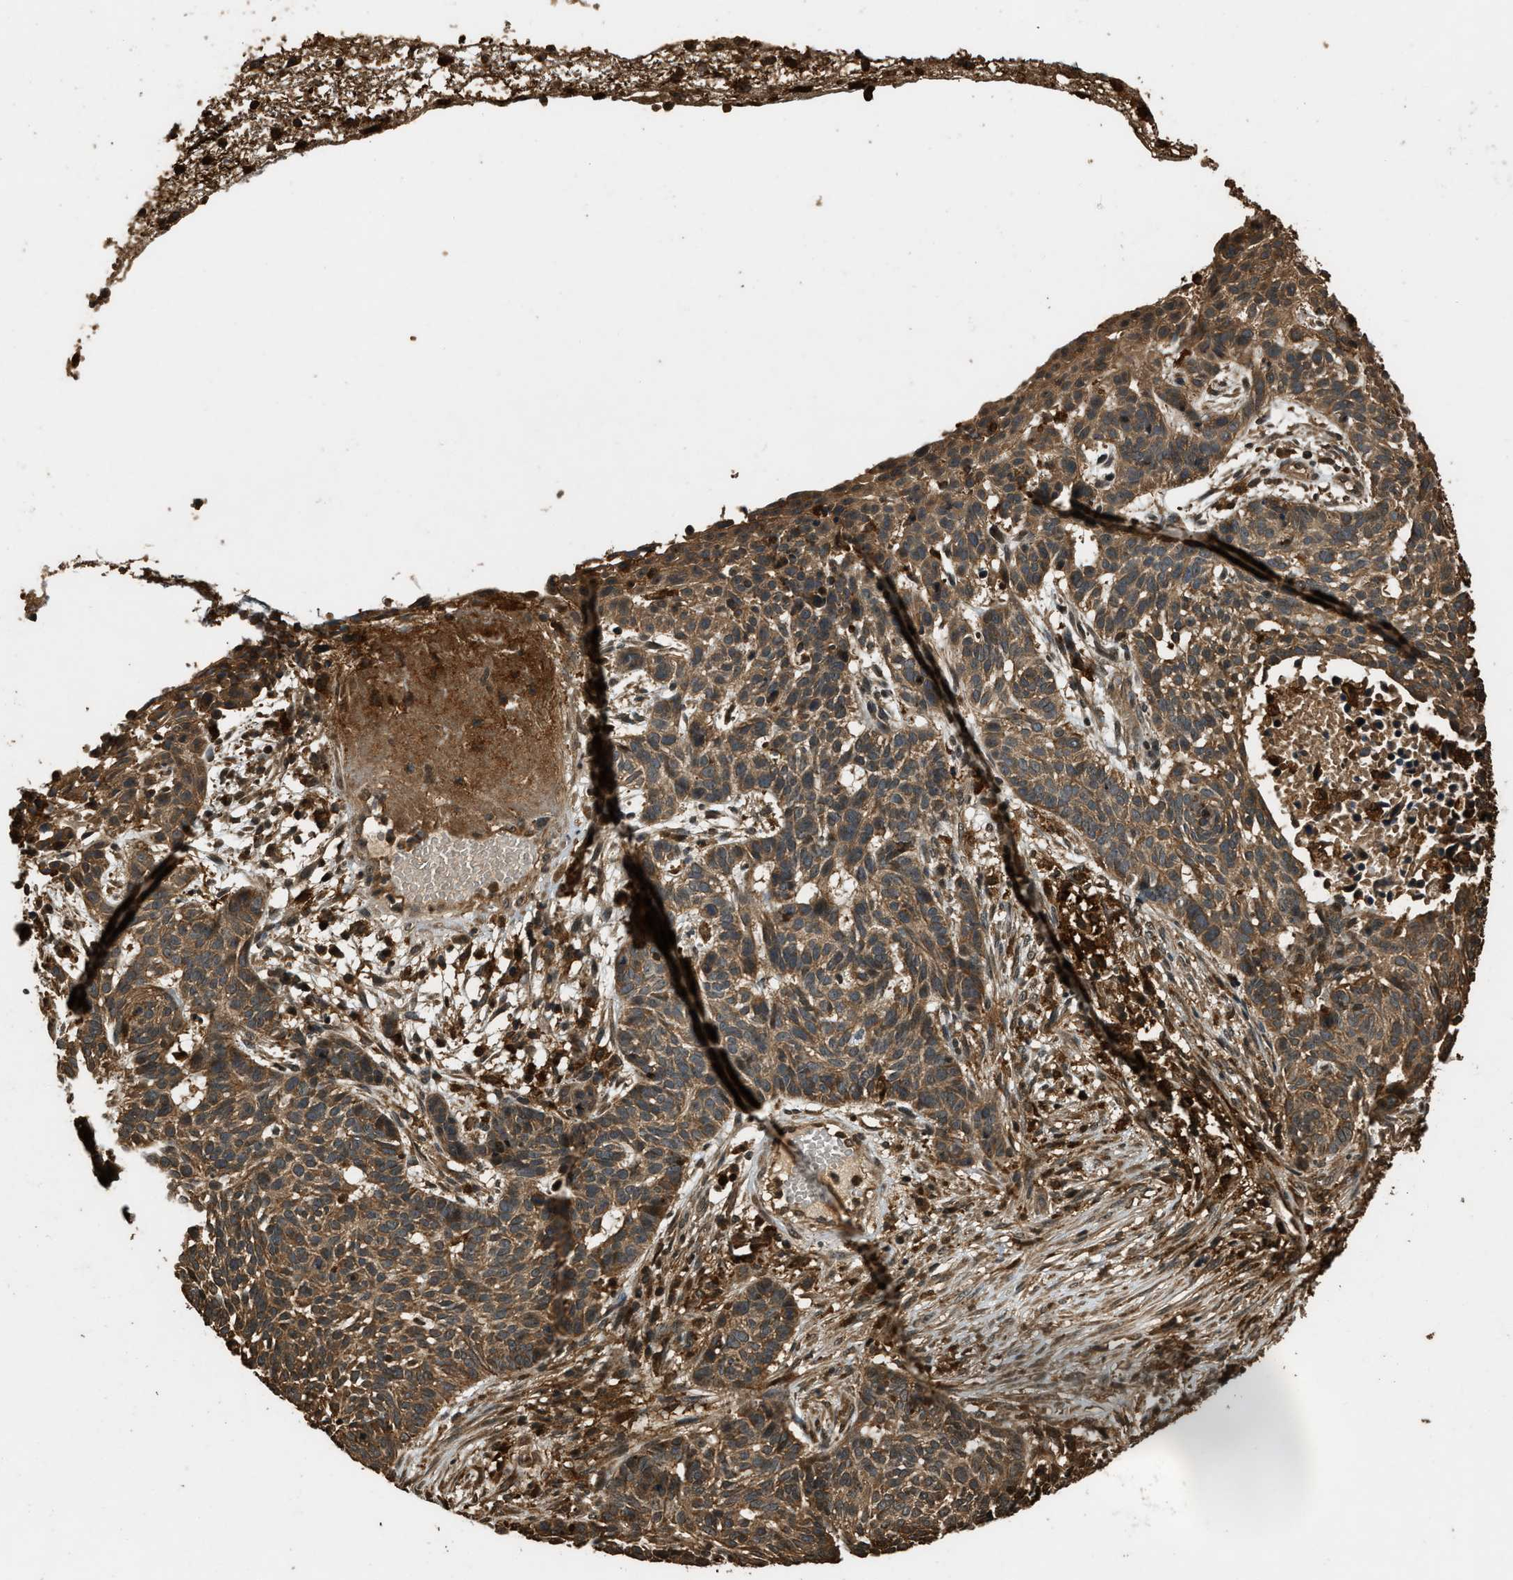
{"staining": {"intensity": "moderate", "quantity": ">75%", "location": "cytoplasmic/membranous"}, "tissue": "skin cancer", "cell_type": "Tumor cells", "image_type": "cancer", "snomed": [{"axis": "morphology", "description": "Basal cell carcinoma"}, {"axis": "topography", "description": "Skin"}], "caption": "An image showing moderate cytoplasmic/membranous positivity in about >75% of tumor cells in basal cell carcinoma (skin), as visualized by brown immunohistochemical staining.", "gene": "RAP2A", "patient": {"sex": "male", "age": 85}}